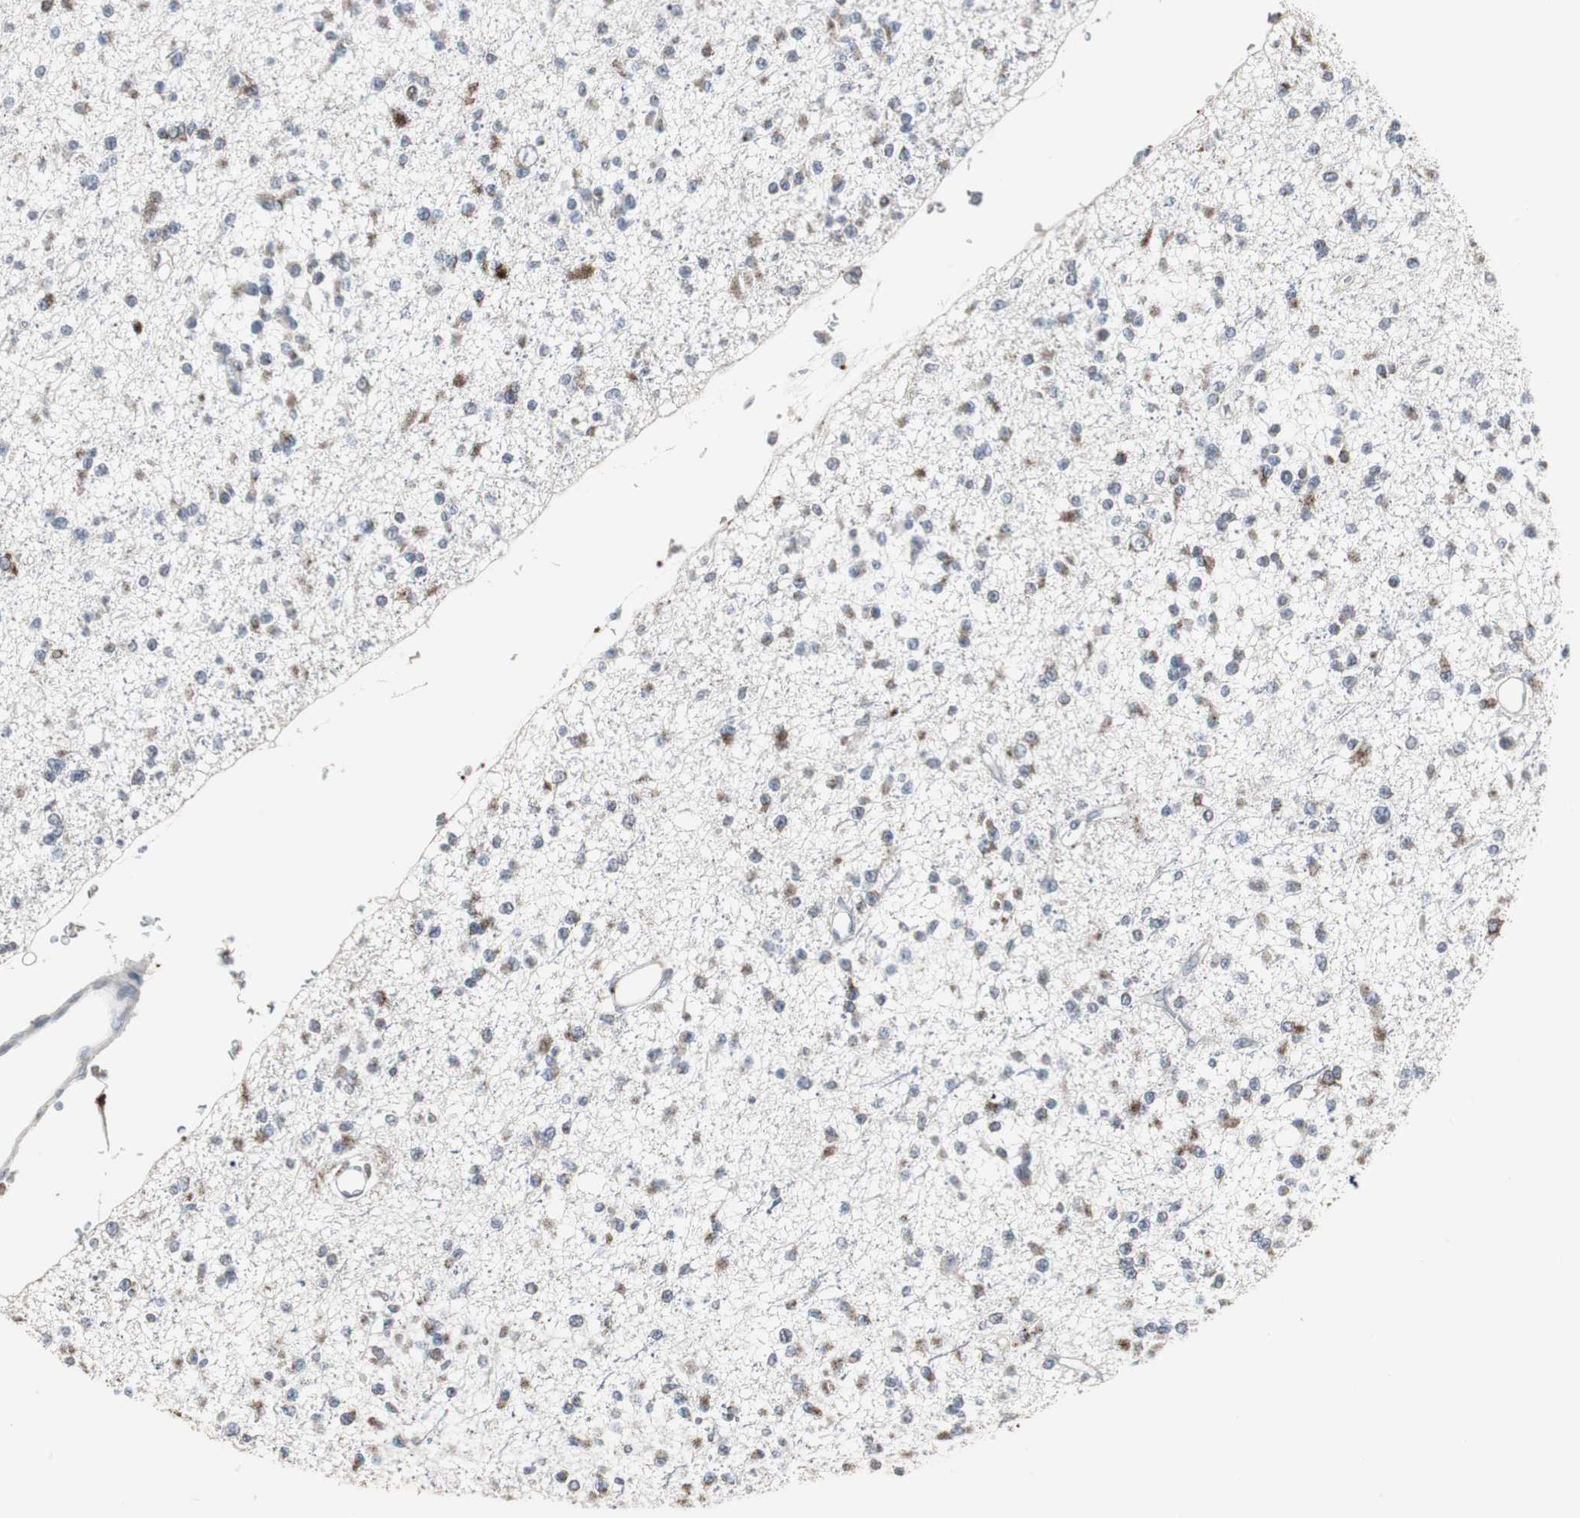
{"staining": {"intensity": "weak", "quantity": "<25%", "location": "cytoplasmic/membranous"}, "tissue": "glioma", "cell_type": "Tumor cells", "image_type": "cancer", "snomed": [{"axis": "morphology", "description": "Glioma, malignant, Low grade"}, {"axis": "topography", "description": "Brain"}], "caption": "An immunohistochemistry histopathology image of low-grade glioma (malignant) is shown. There is no staining in tumor cells of low-grade glioma (malignant). (Brightfield microscopy of DAB immunohistochemistry (IHC) at high magnification).", "gene": "ACAA1", "patient": {"sex": "female", "age": 22}}